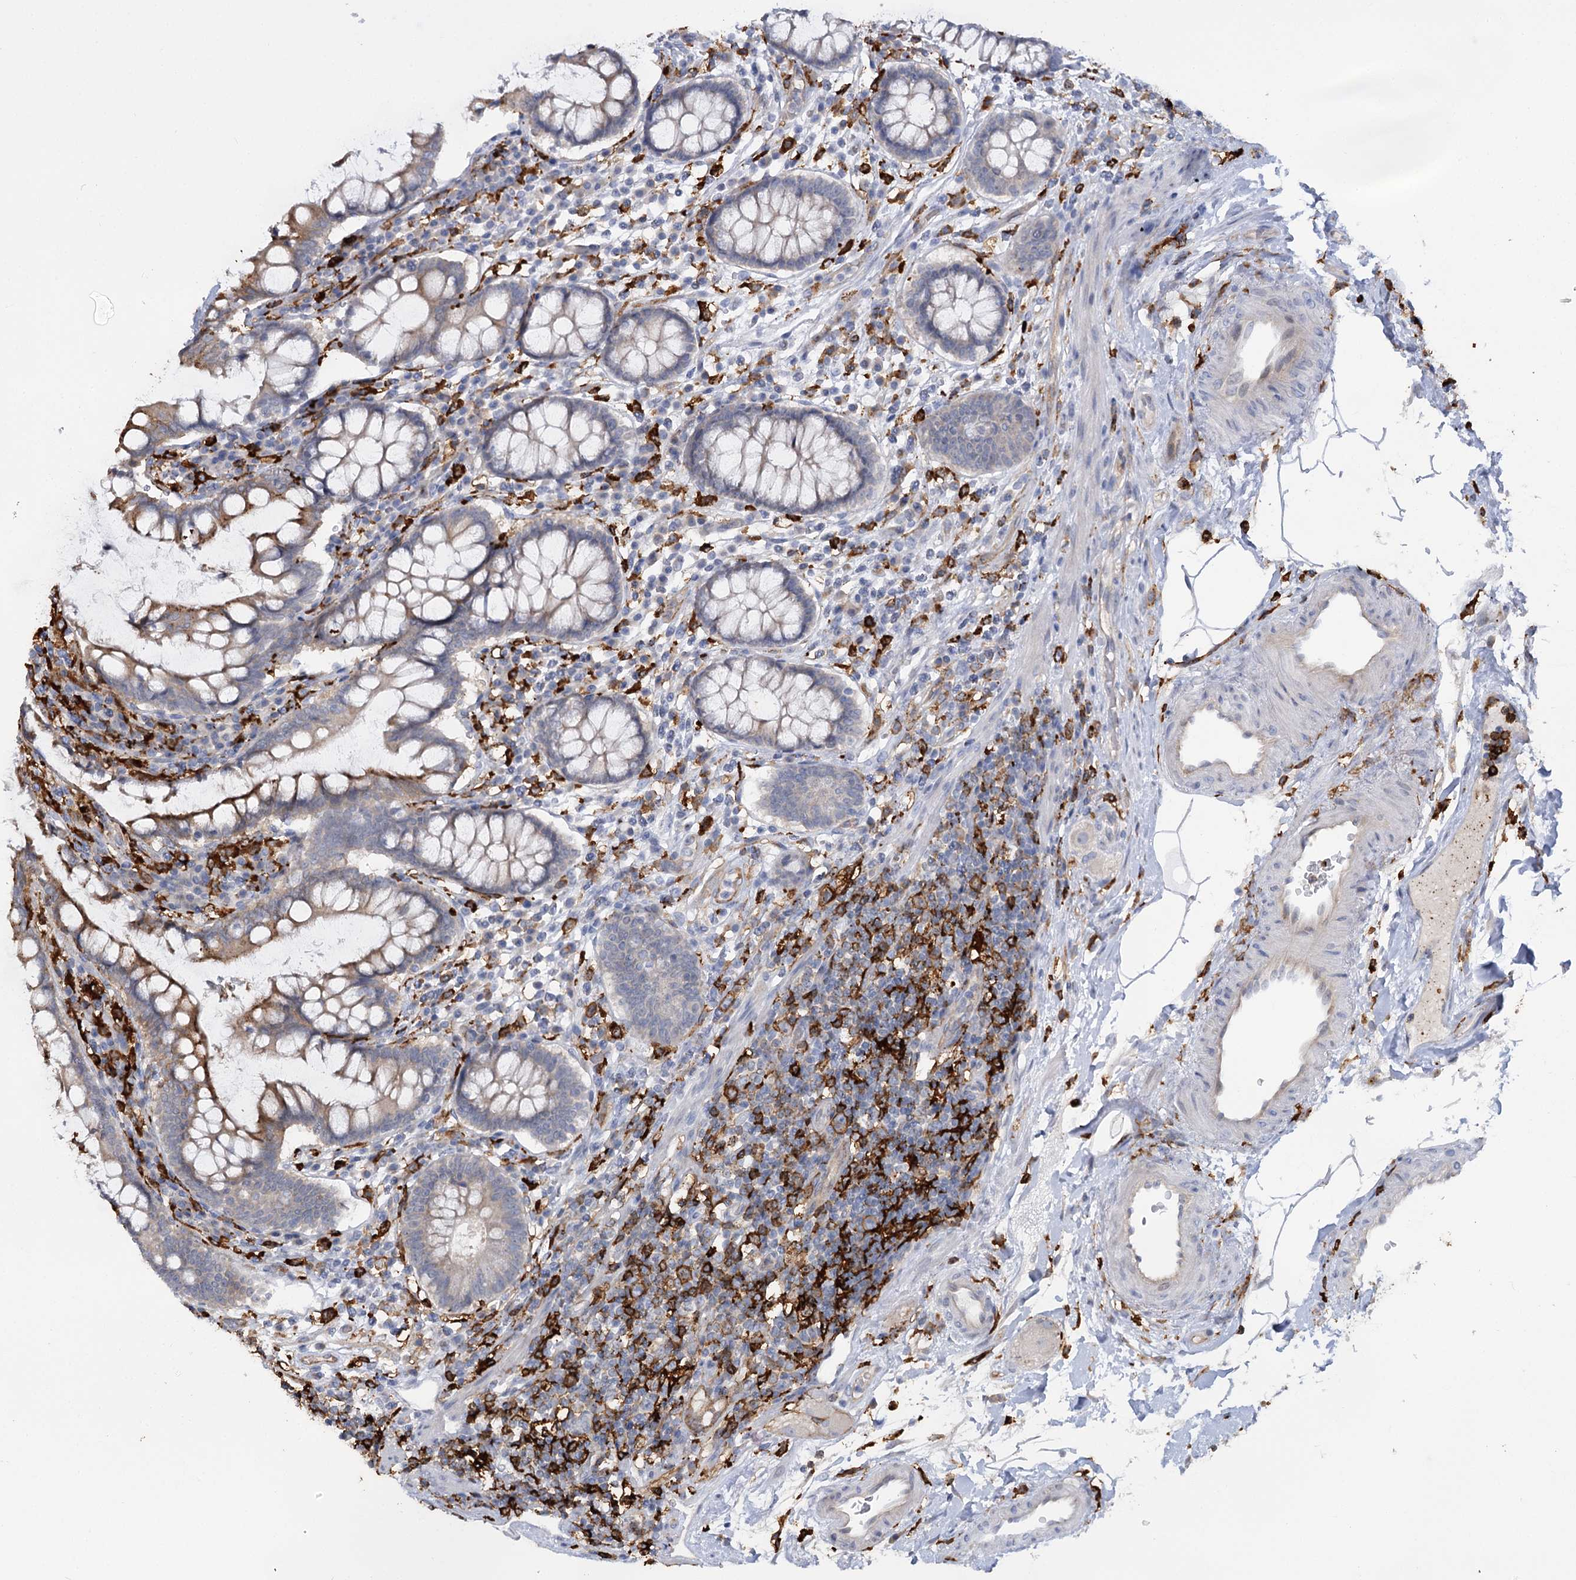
{"staining": {"intensity": "negative", "quantity": "none", "location": "none"}, "tissue": "colon", "cell_type": "Endothelial cells", "image_type": "normal", "snomed": [{"axis": "morphology", "description": "Normal tissue, NOS"}, {"axis": "topography", "description": "Colon"}], "caption": "Immunohistochemistry (IHC) of unremarkable colon reveals no expression in endothelial cells. (Brightfield microscopy of DAB IHC at high magnification).", "gene": "PIWIL4", "patient": {"sex": "female", "age": 79}}